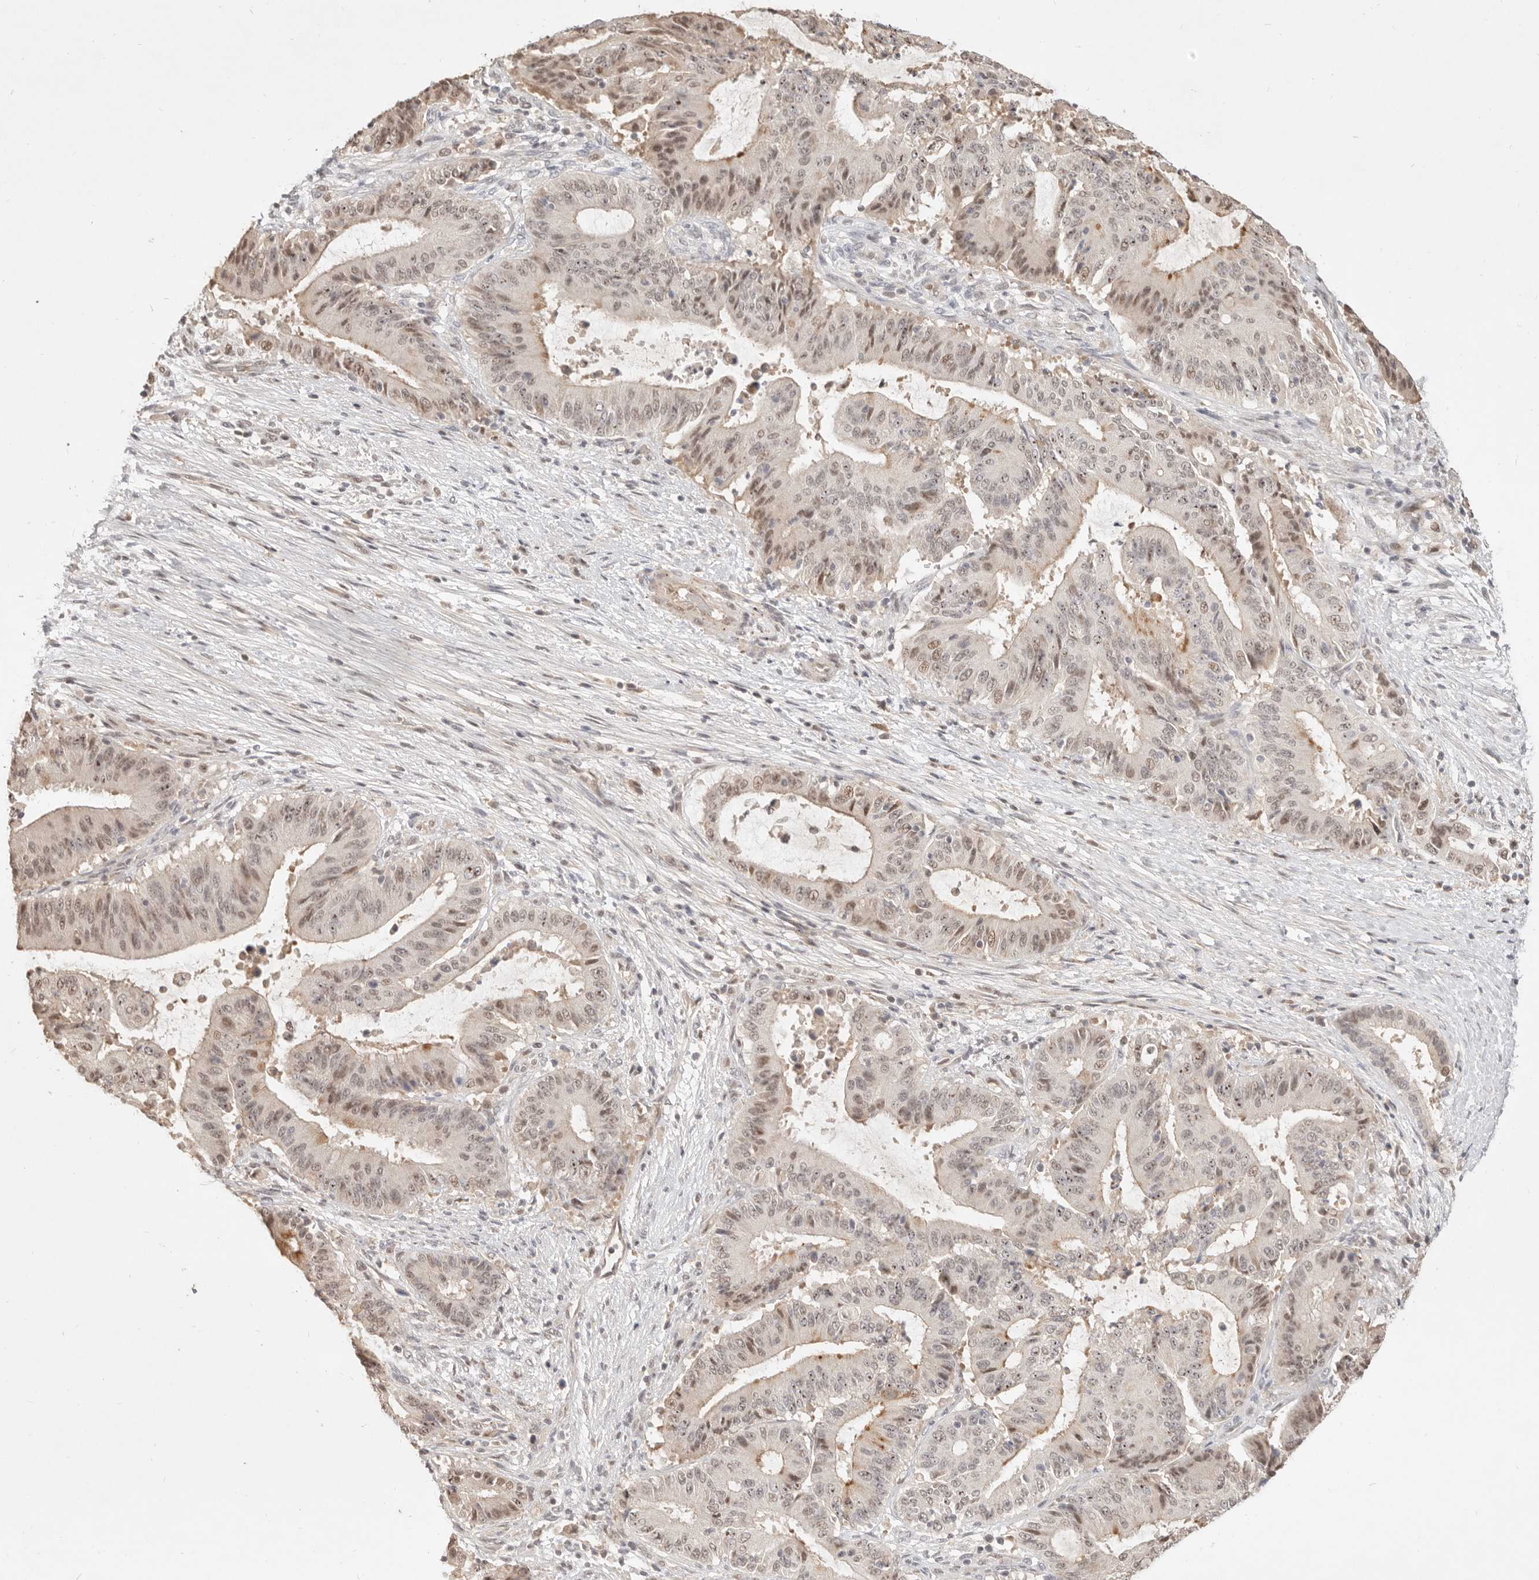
{"staining": {"intensity": "moderate", "quantity": ">75%", "location": "nuclear"}, "tissue": "liver cancer", "cell_type": "Tumor cells", "image_type": "cancer", "snomed": [{"axis": "morphology", "description": "Normal tissue, NOS"}, {"axis": "morphology", "description": "Cholangiocarcinoma"}, {"axis": "topography", "description": "Liver"}, {"axis": "topography", "description": "Peripheral nerve tissue"}], "caption": "Human liver cancer (cholangiocarcinoma) stained with a brown dye shows moderate nuclear positive expression in about >75% of tumor cells.", "gene": "MEP1A", "patient": {"sex": "female", "age": 73}}